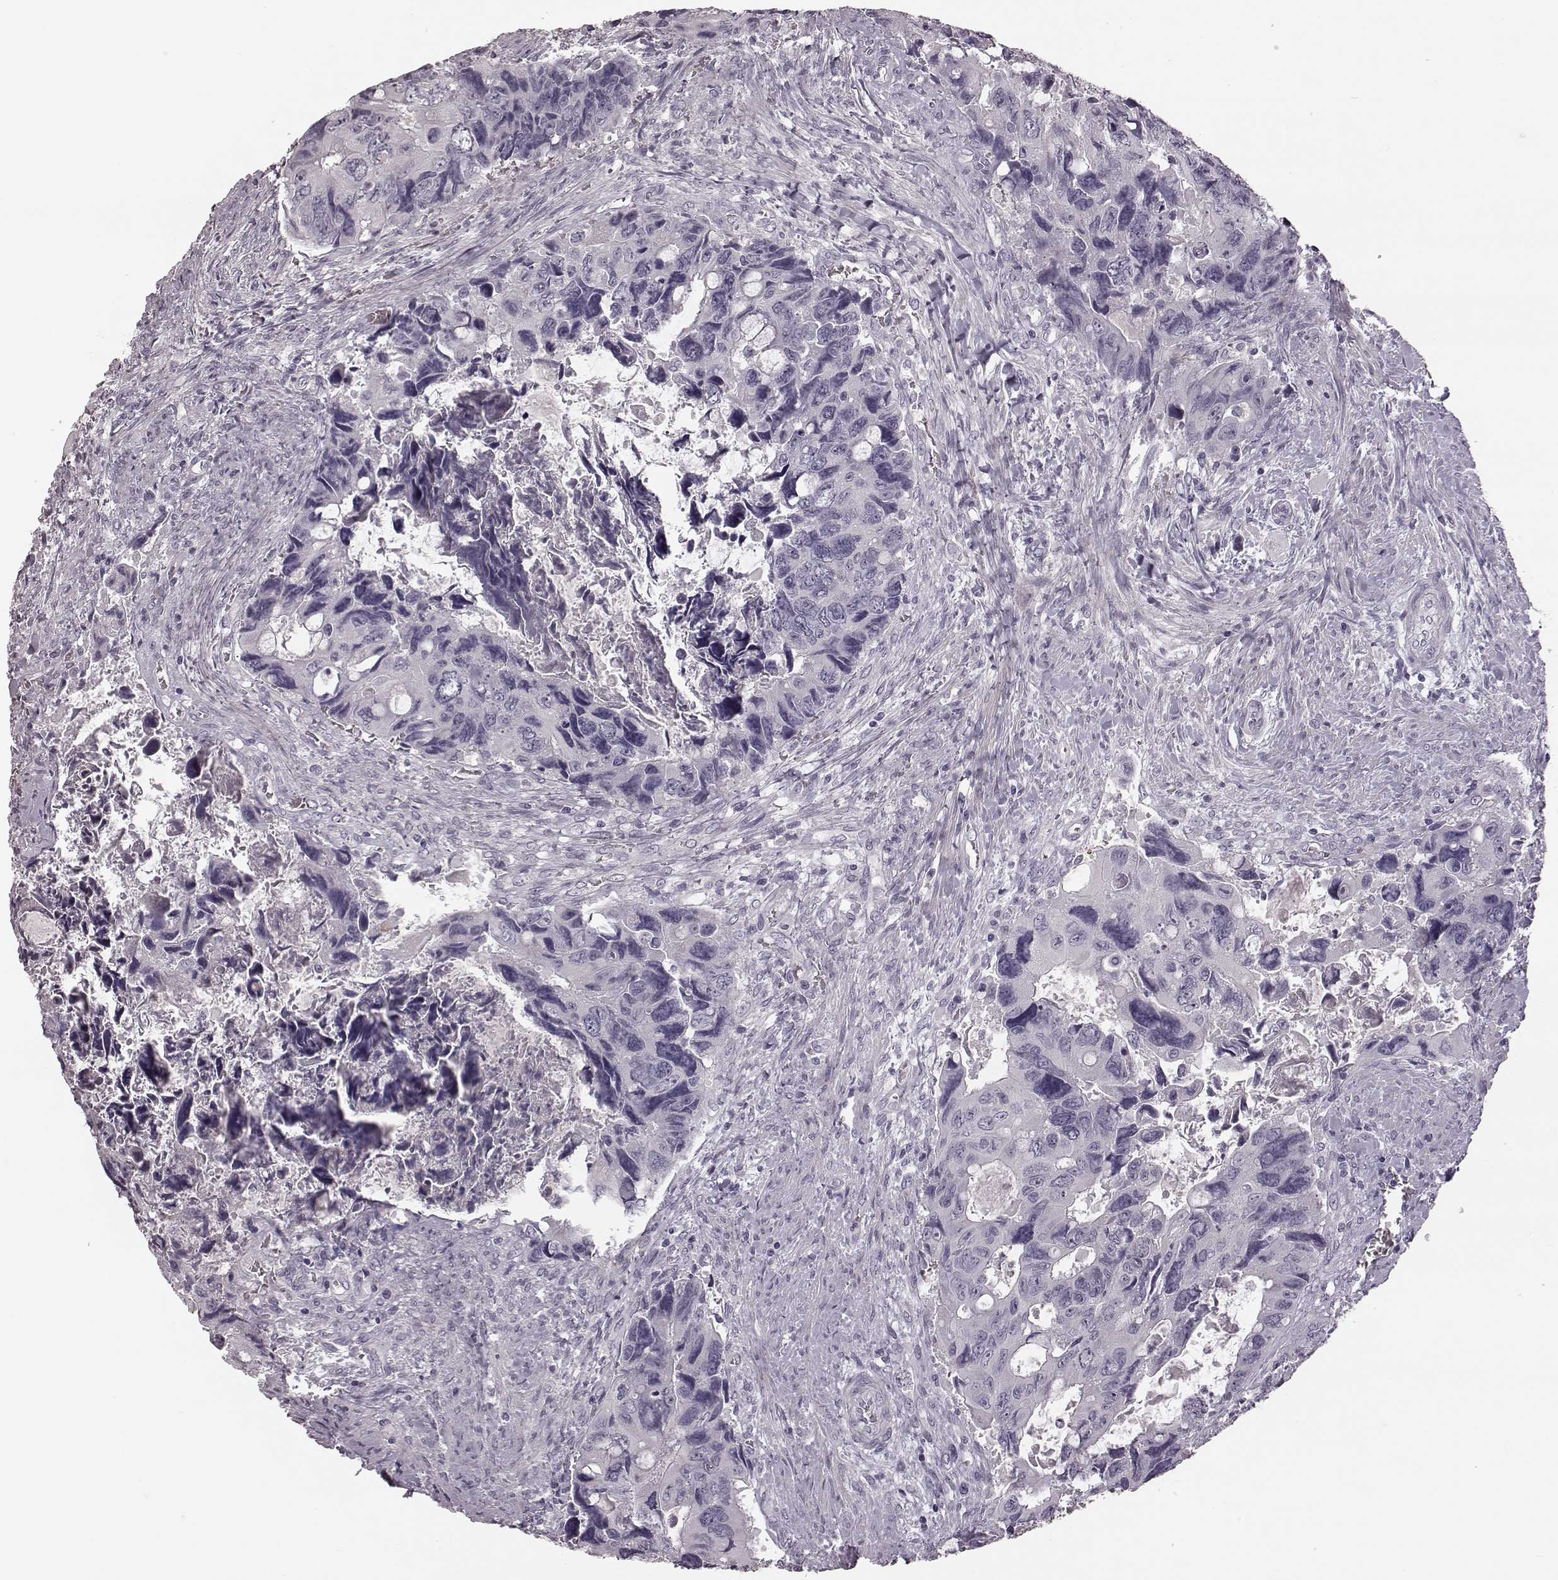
{"staining": {"intensity": "negative", "quantity": "none", "location": "none"}, "tissue": "colorectal cancer", "cell_type": "Tumor cells", "image_type": "cancer", "snomed": [{"axis": "morphology", "description": "Adenocarcinoma, NOS"}, {"axis": "topography", "description": "Rectum"}], "caption": "Histopathology image shows no significant protein staining in tumor cells of colorectal cancer.", "gene": "ZNF433", "patient": {"sex": "male", "age": 62}}